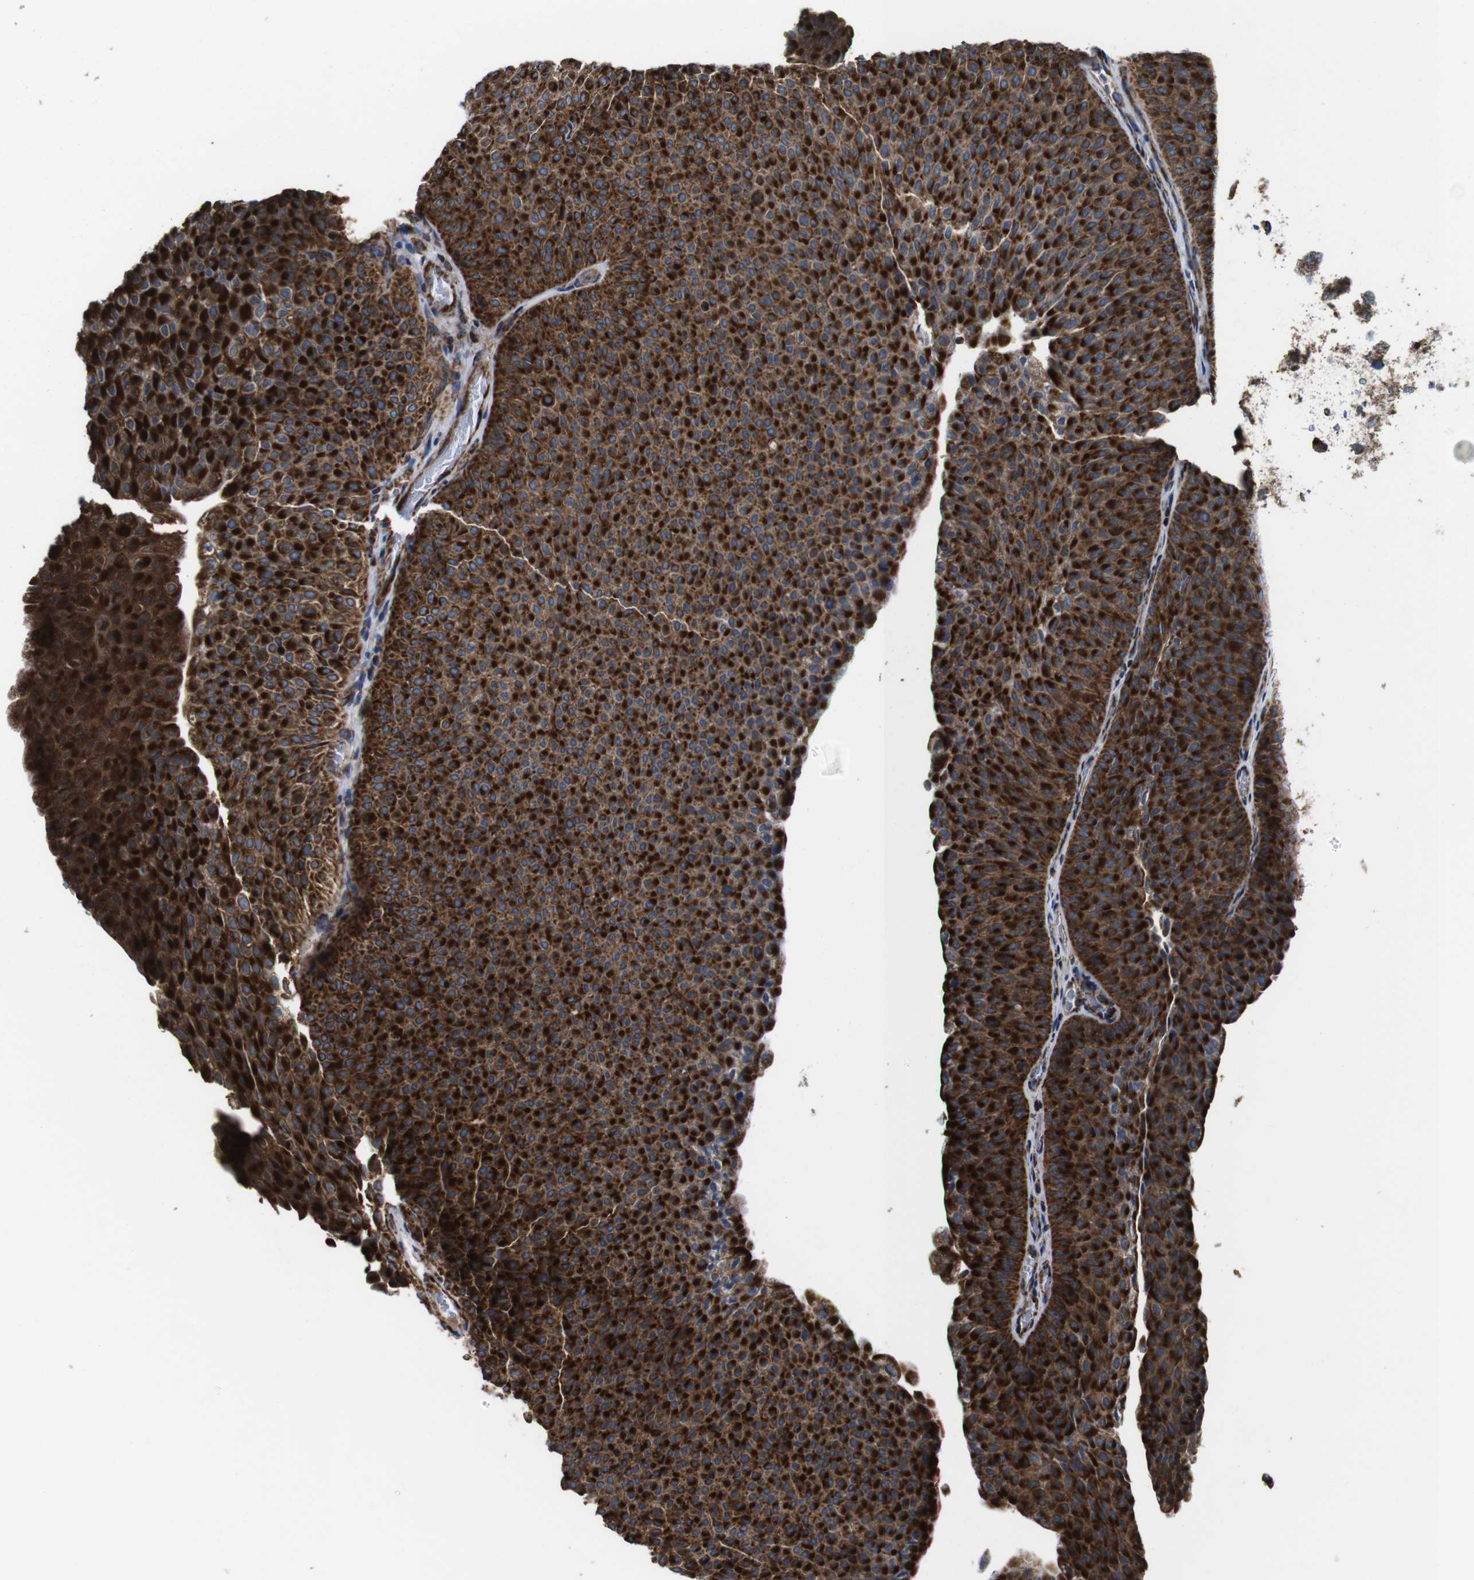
{"staining": {"intensity": "strong", "quantity": ">75%", "location": "cytoplasmic/membranous"}, "tissue": "urothelial cancer", "cell_type": "Tumor cells", "image_type": "cancer", "snomed": [{"axis": "morphology", "description": "Urothelial carcinoma, Low grade"}, {"axis": "topography", "description": "Urinary bladder"}], "caption": "Urothelial cancer stained for a protein (brown) shows strong cytoplasmic/membranous positive positivity in approximately >75% of tumor cells.", "gene": "HK1", "patient": {"sex": "male", "age": 78}}